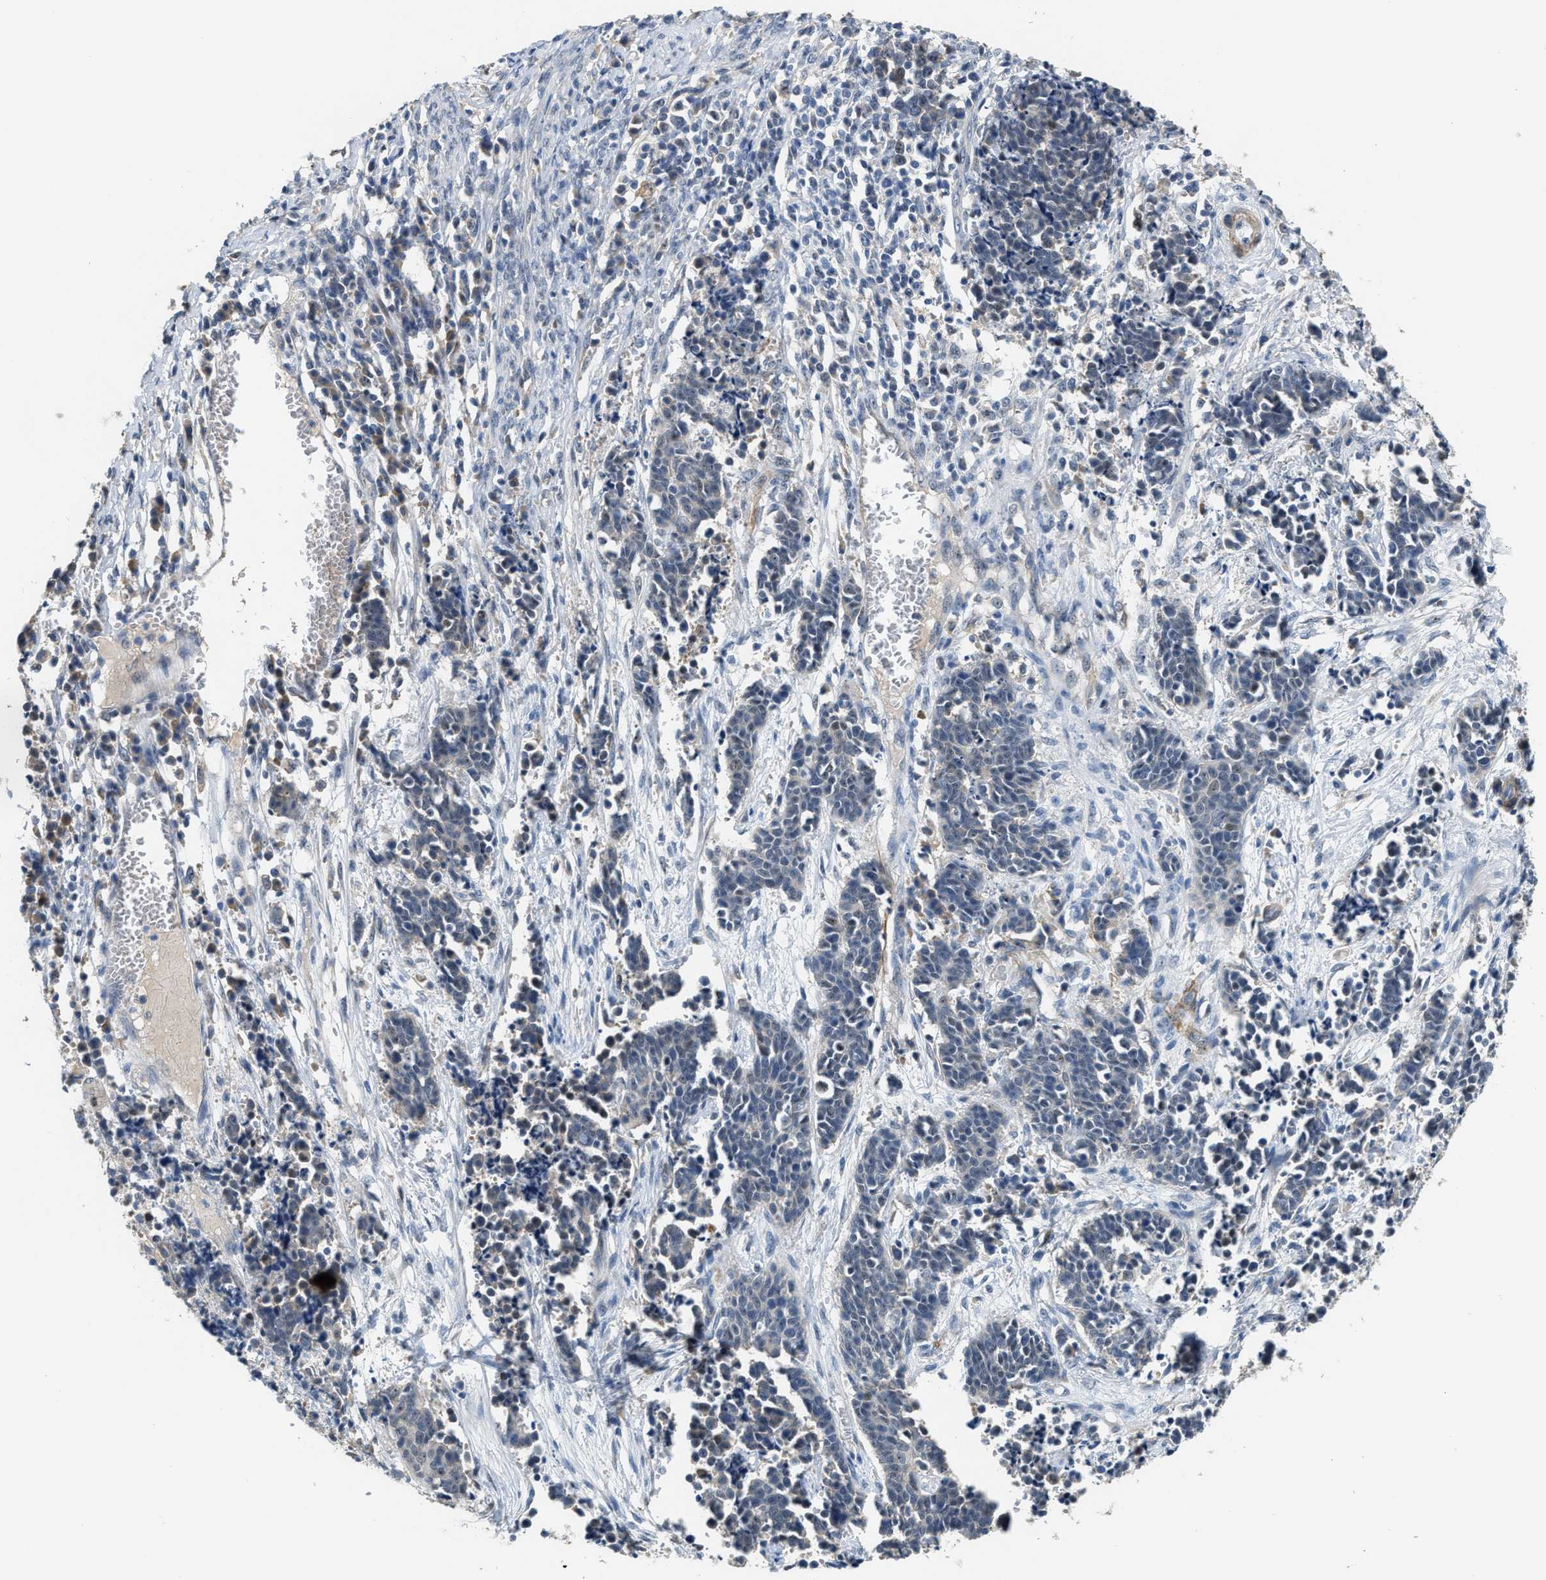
{"staining": {"intensity": "negative", "quantity": "none", "location": "none"}, "tissue": "cervical cancer", "cell_type": "Tumor cells", "image_type": "cancer", "snomed": [{"axis": "morphology", "description": "Squamous cell carcinoma, NOS"}, {"axis": "topography", "description": "Cervix"}], "caption": "Immunohistochemical staining of cervical cancer (squamous cell carcinoma) shows no significant expression in tumor cells.", "gene": "ZNF783", "patient": {"sex": "female", "age": 35}}